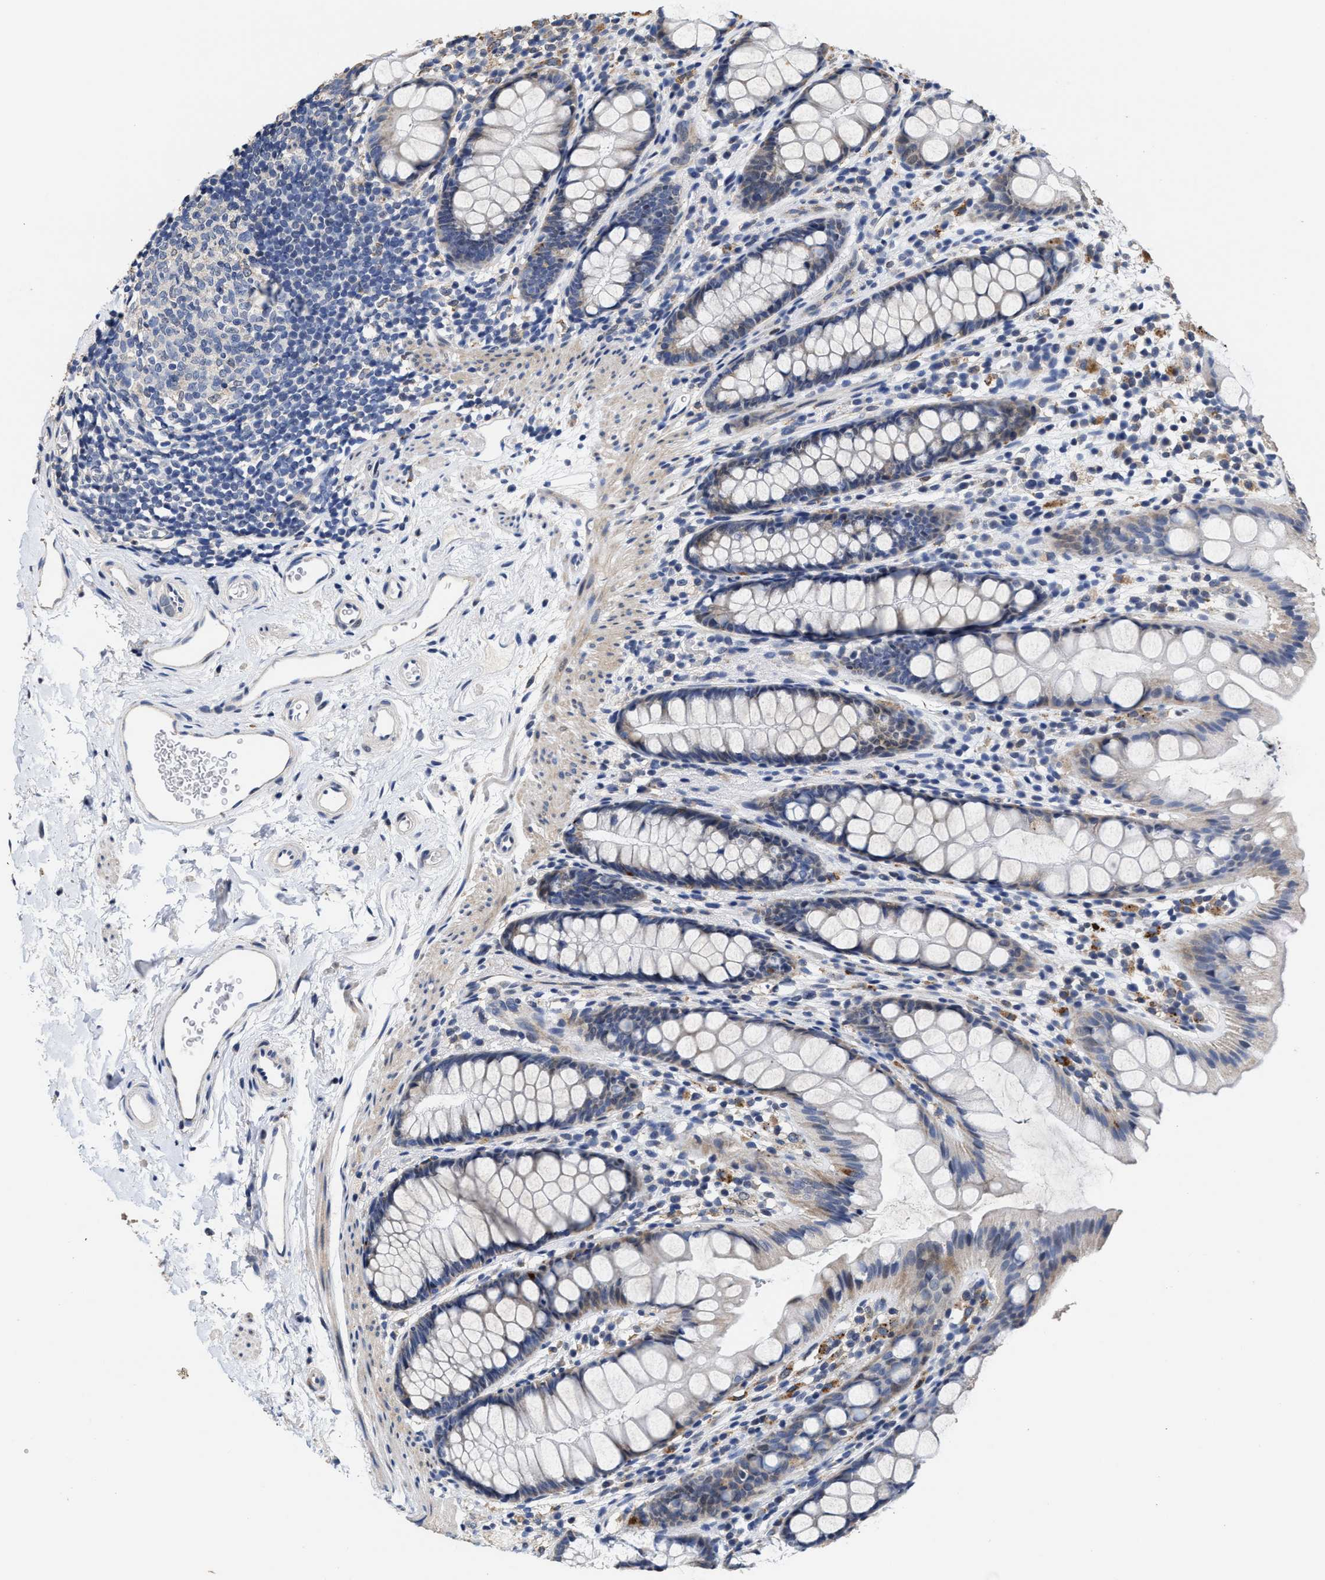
{"staining": {"intensity": "negative", "quantity": "none", "location": "none"}, "tissue": "rectum", "cell_type": "Glandular cells", "image_type": "normal", "snomed": [{"axis": "morphology", "description": "Normal tissue, NOS"}, {"axis": "topography", "description": "Rectum"}], "caption": "Immunohistochemistry of benign human rectum shows no staining in glandular cells. (Stains: DAB immunohistochemistry (IHC) with hematoxylin counter stain, Microscopy: brightfield microscopy at high magnification).", "gene": "ZFAT", "patient": {"sex": "female", "age": 65}}